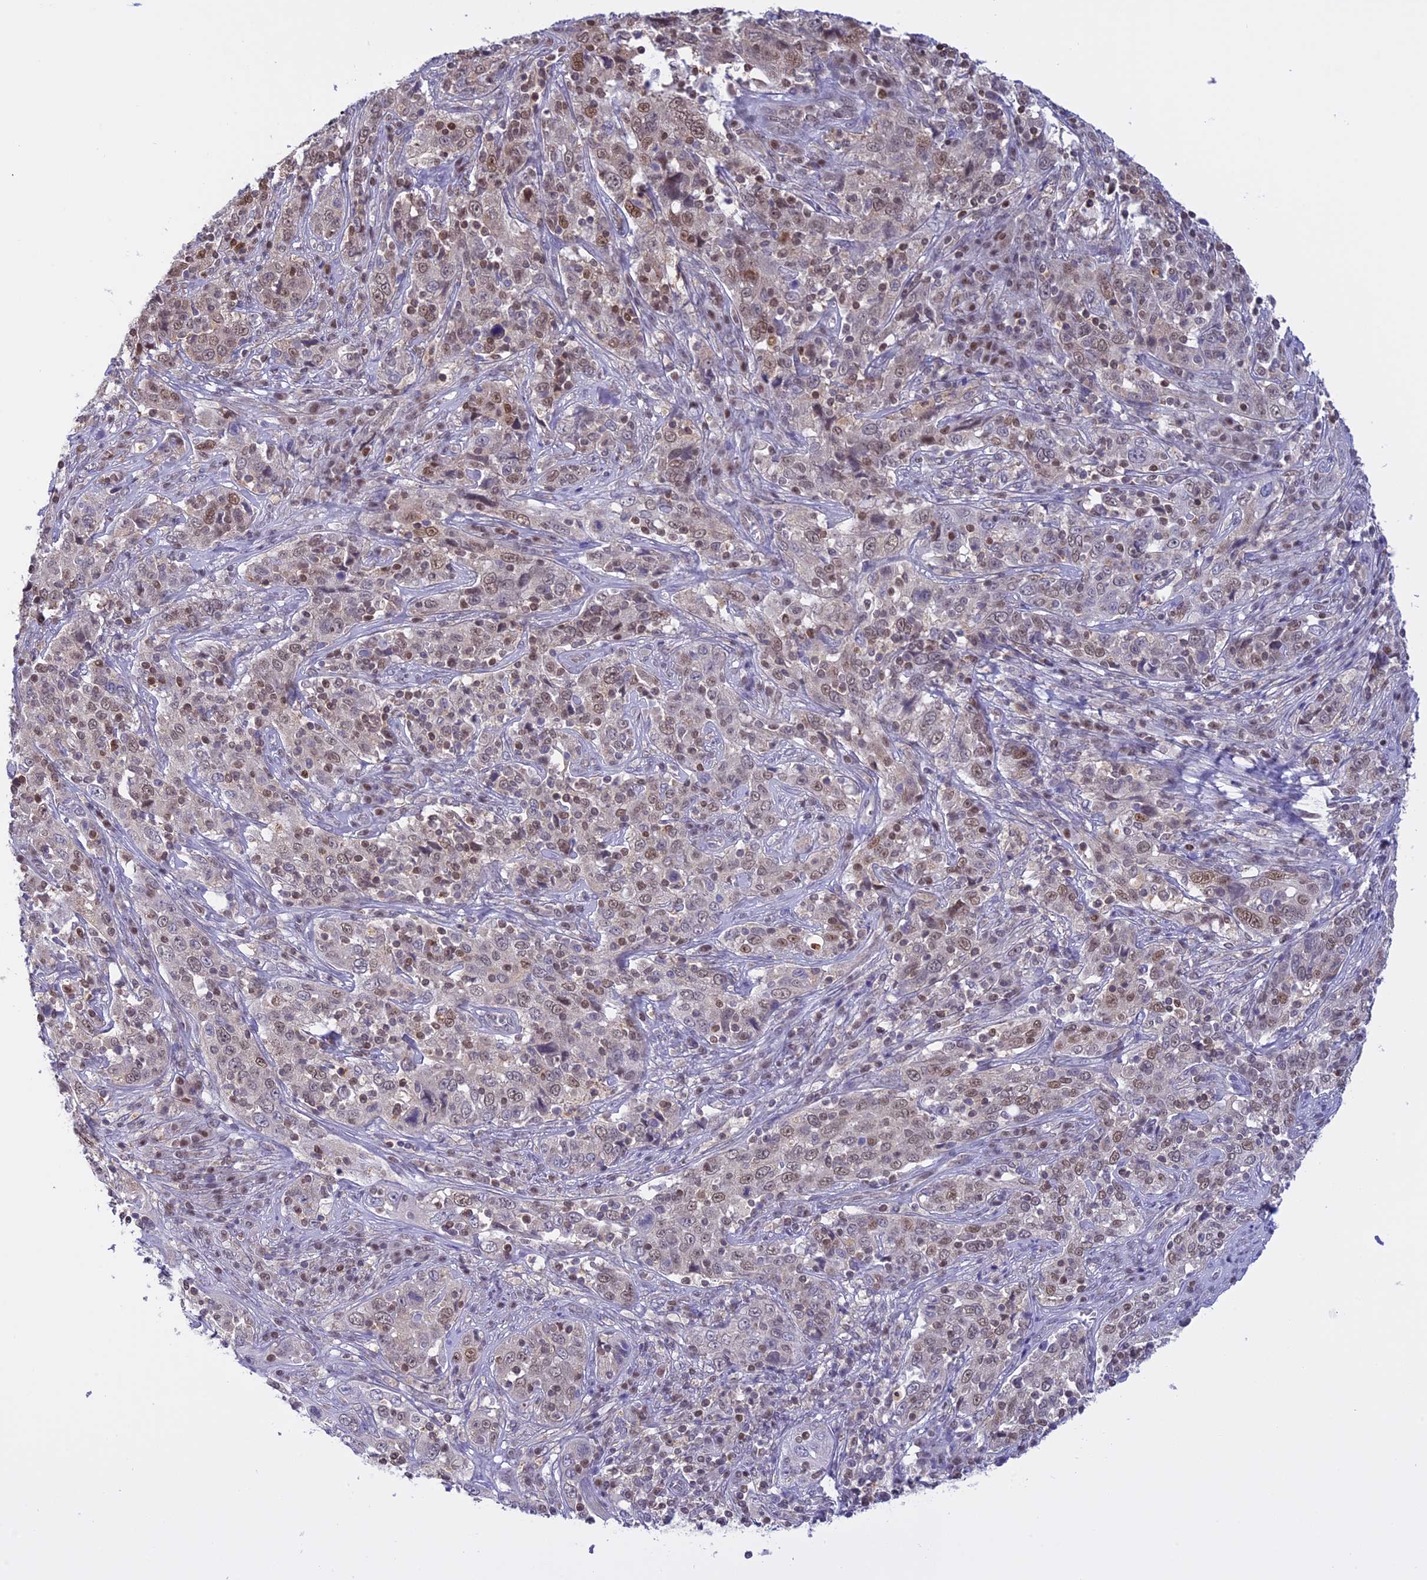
{"staining": {"intensity": "moderate", "quantity": "<25%", "location": "nuclear"}, "tissue": "cervical cancer", "cell_type": "Tumor cells", "image_type": "cancer", "snomed": [{"axis": "morphology", "description": "Squamous cell carcinoma, NOS"}, {"axis": "topography", "description": "Cervix"}], "caption": "The histopathology image reveals immunohistochemical staining of cervical cancer (squamous cell carcinoma). There is moderate nuclear staining is seen in approximately <25% of tumor cells.", "gene": "IZUMO2", "patient": {"sex": "female", "age": 46}}